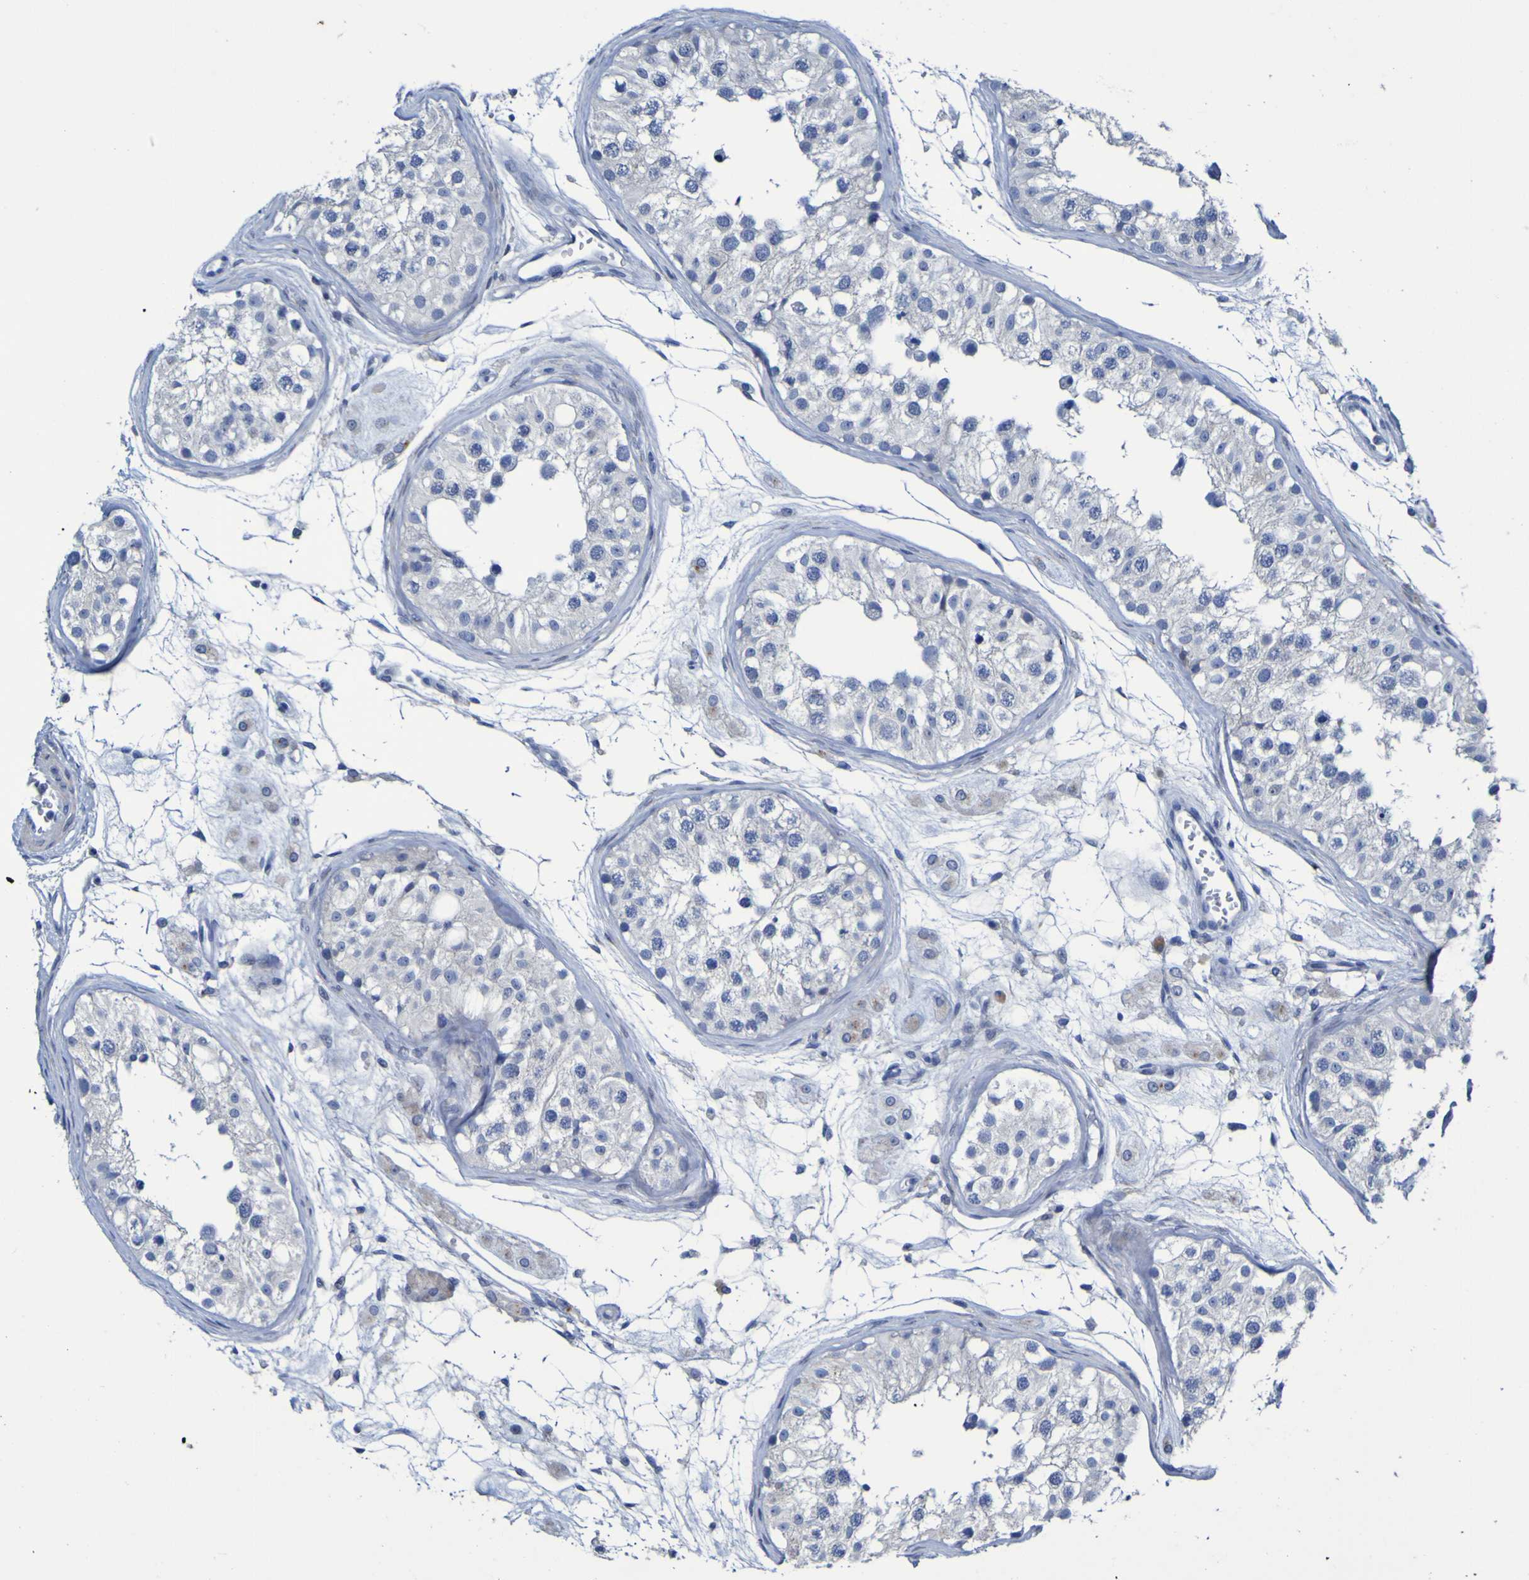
{"staining": {"intensity": "negative", "quantity": "none", "location": "none"}, "tissue": "testis", "cell_type": "Cells in seminiferous ducts", "image_type": "normal", "snomed": [{"axis": "morphology", "description": "Normal tissue, NOS"}, {"axis": "morphology", "description": "Adenocarcinoma, metastatic, NOS"}, {"axis": "topography", "description": "Testis"}], "caption": "This is a micrograph of immunohistochemistry (IHC) staining of benign testis, which shows no positivity in cells in seminiferous ducts.", "gene": "C11orf24", "patient": {"sex": "male", "age": 26}}